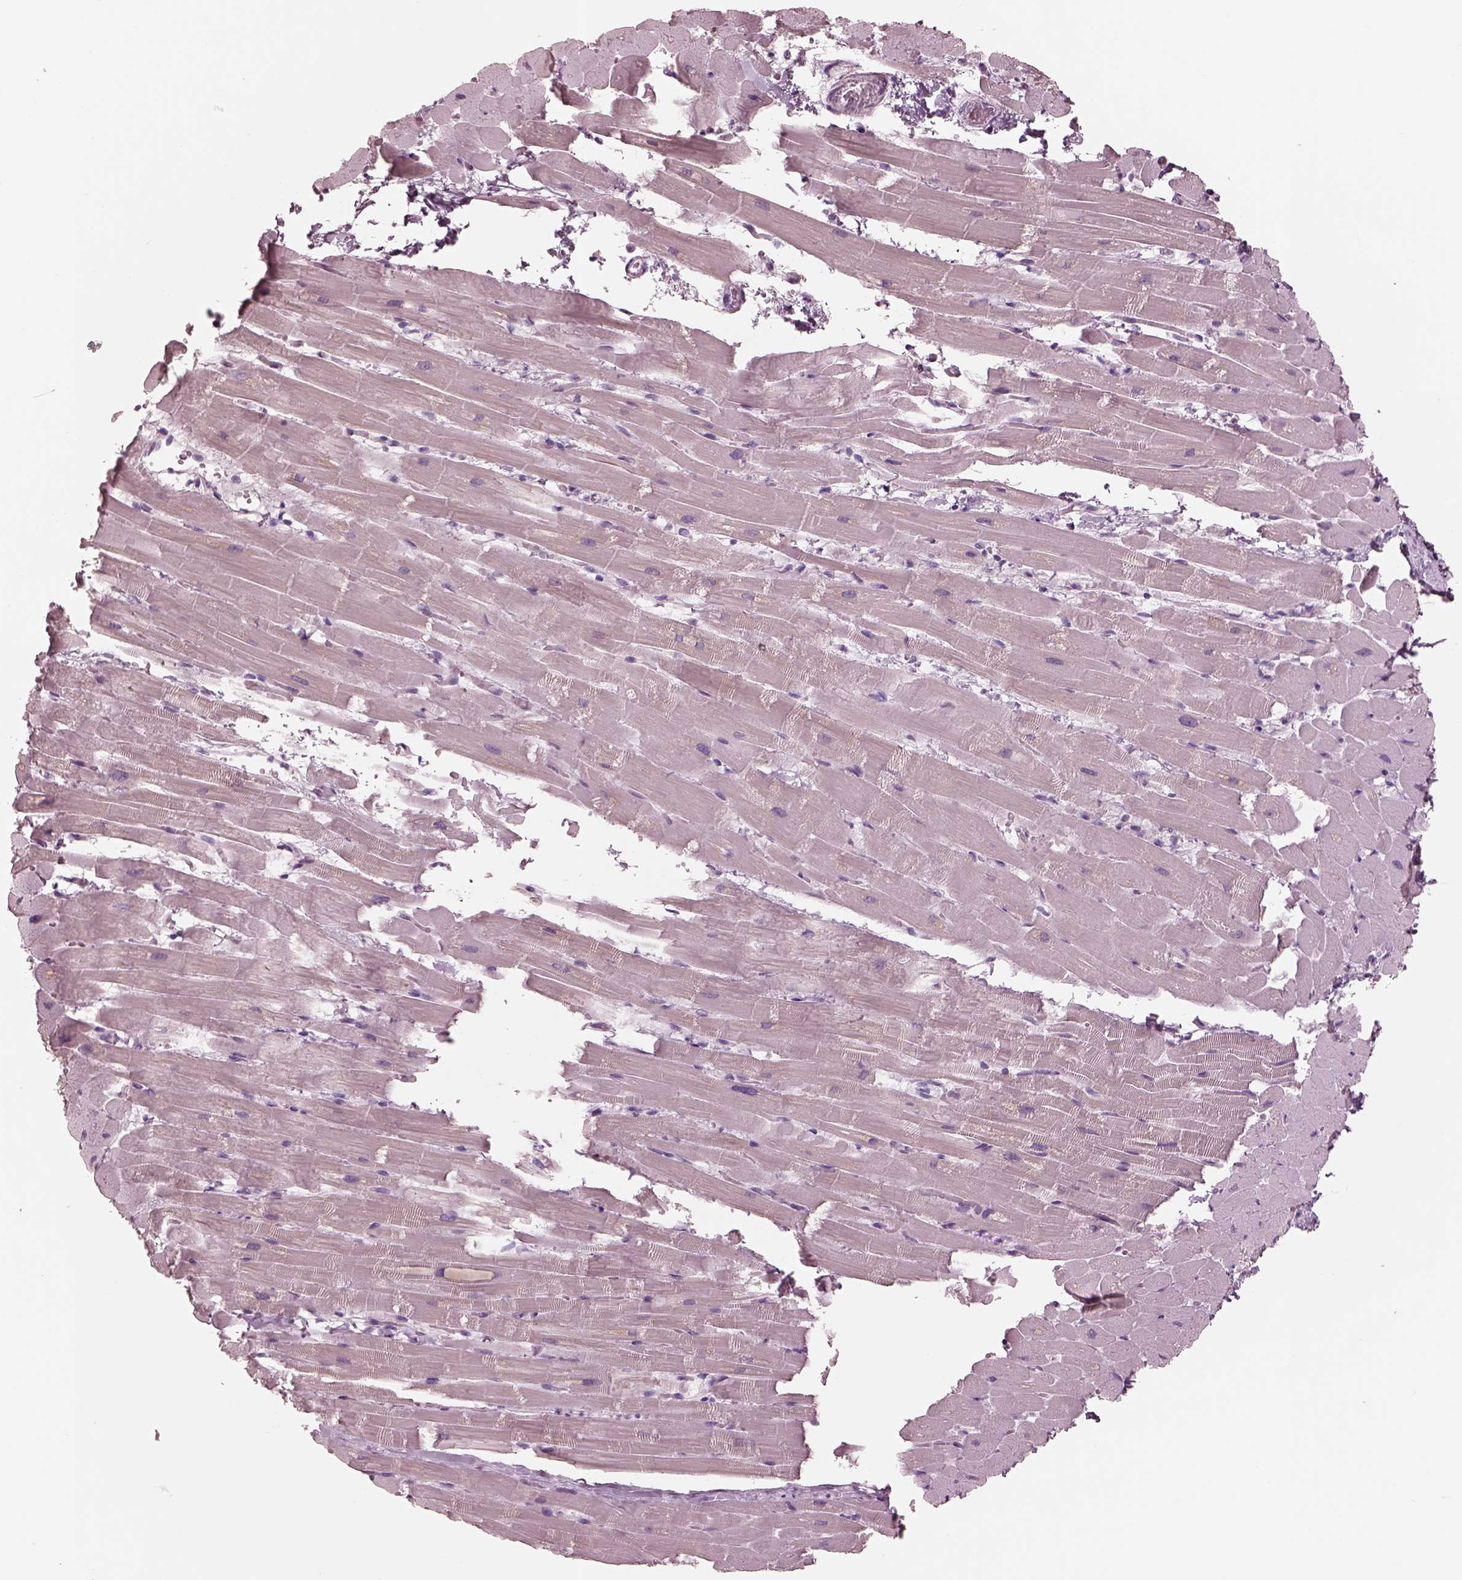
{"staining": {"intensity": "negative", "quantity": "none", "location": "none"}, "tissue": "heart muscle", "cell_type": "Cardiomyocytes", "image_type": "normal", "snomed": [{"axis": "morphology", "description": "Normal tissue, NOS"}, {"axis": "topography", "description": "Heart"}], "caption": "High power microscopy photomicrograph of an immunohistochemistry image of normal heart muscle, revealing no significant expression in cardiomyocytes. Brightfield microscopy of IHC stained with DAB (3,3'-diaminobenzidine) (brown) and hematoxylin (blue), captured at high magnification.", "gene": "GARIN4", "patient": {"sex": "male", "age": 37}}